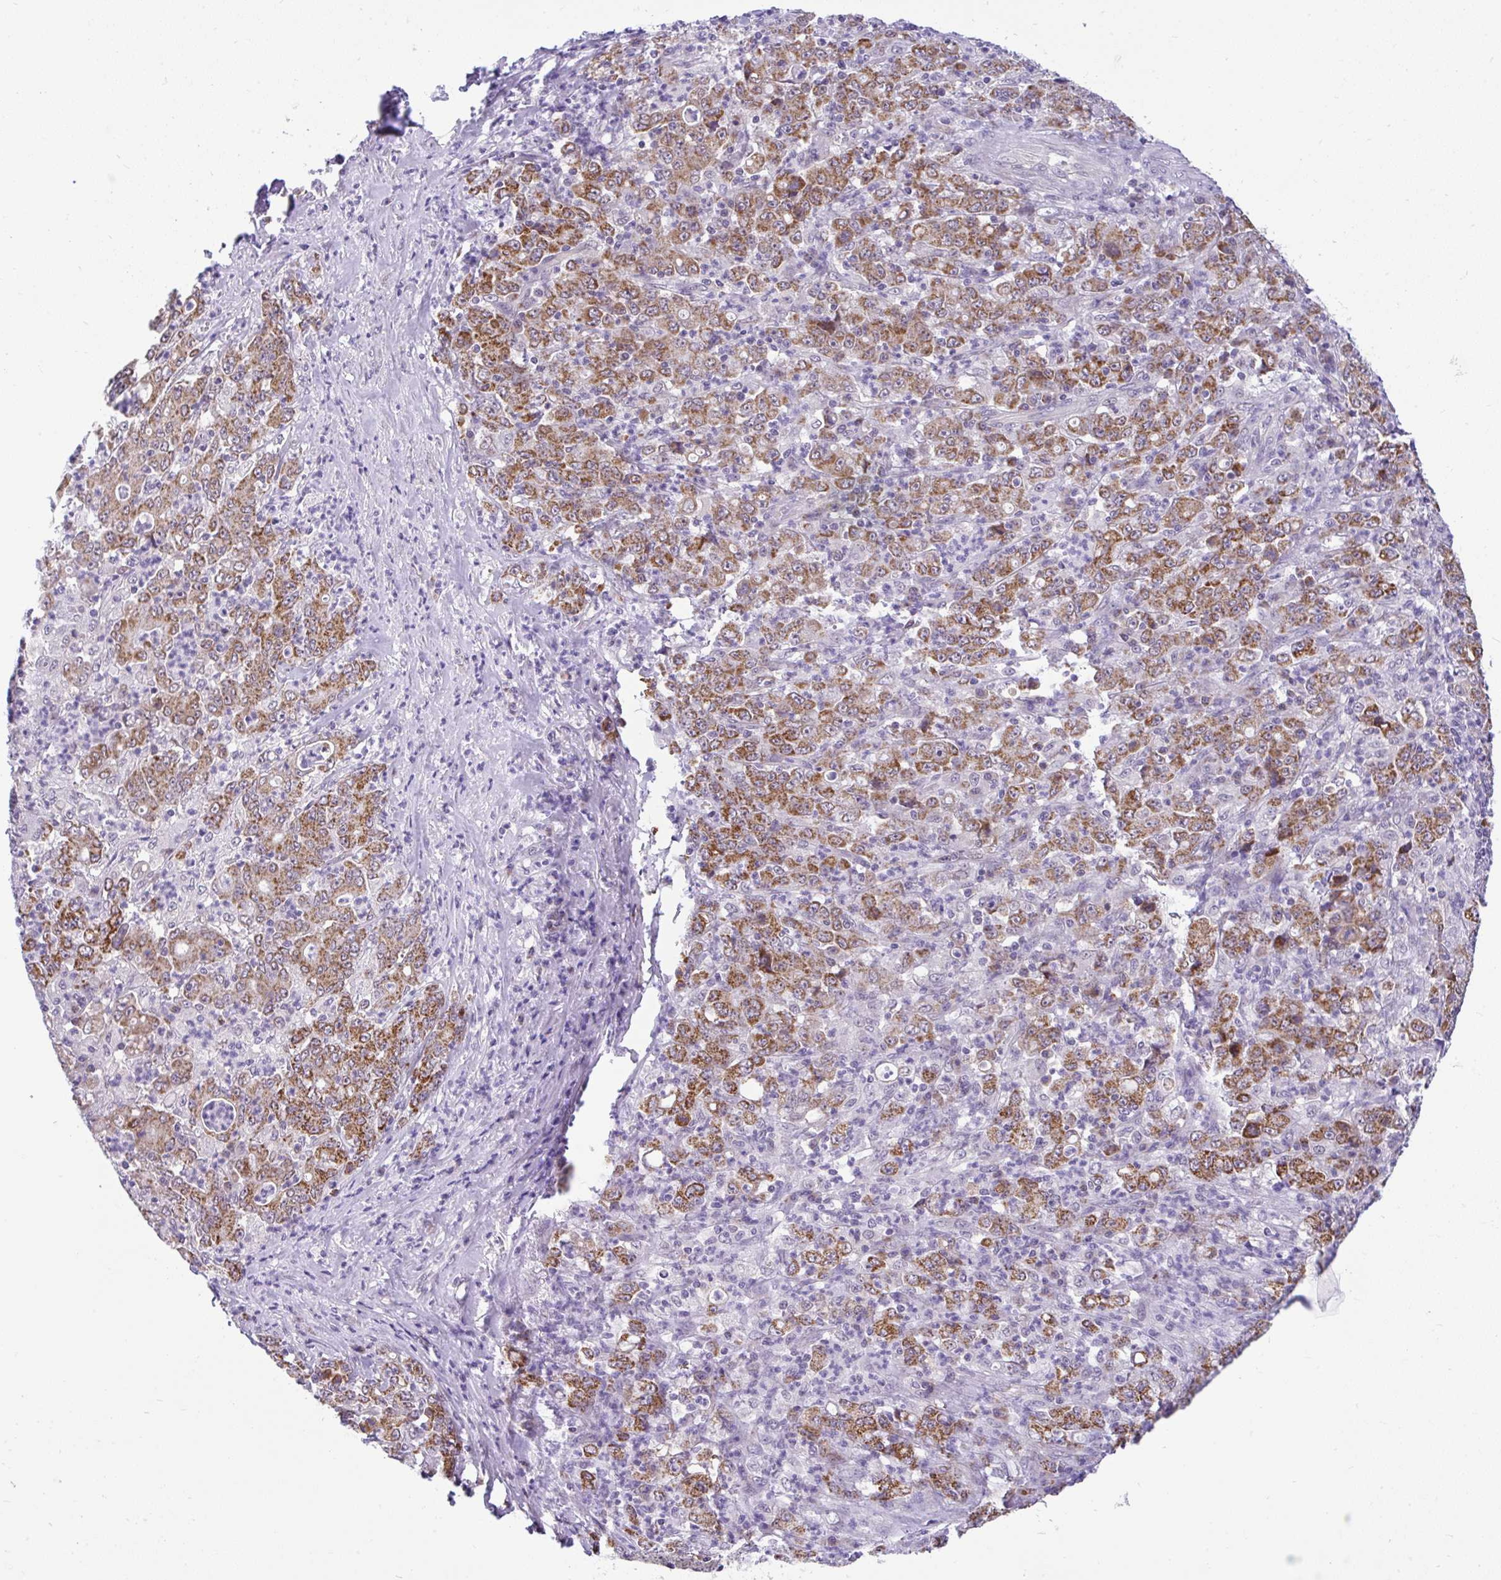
{"staining": {"intensity": "moderate", "quantity": ">75%", "location": "cytoplasmic/membranous"}, "tissue": "stomach cancer", "cell_type": "Tumor cells", "image_type": "cancer", "snomed": [{"axis": "morphology", "description": "Adenocarcinoma, NOS"}, {"axis": "topography", "description": "Stomach, lower"}], "caption": "Stomach cancer (adenocarcinoma) stained with a protein marker shows moderate staining in tumor cells.", "gene": "PYCR2", "patient": {"sex": "female", "age": 71}}